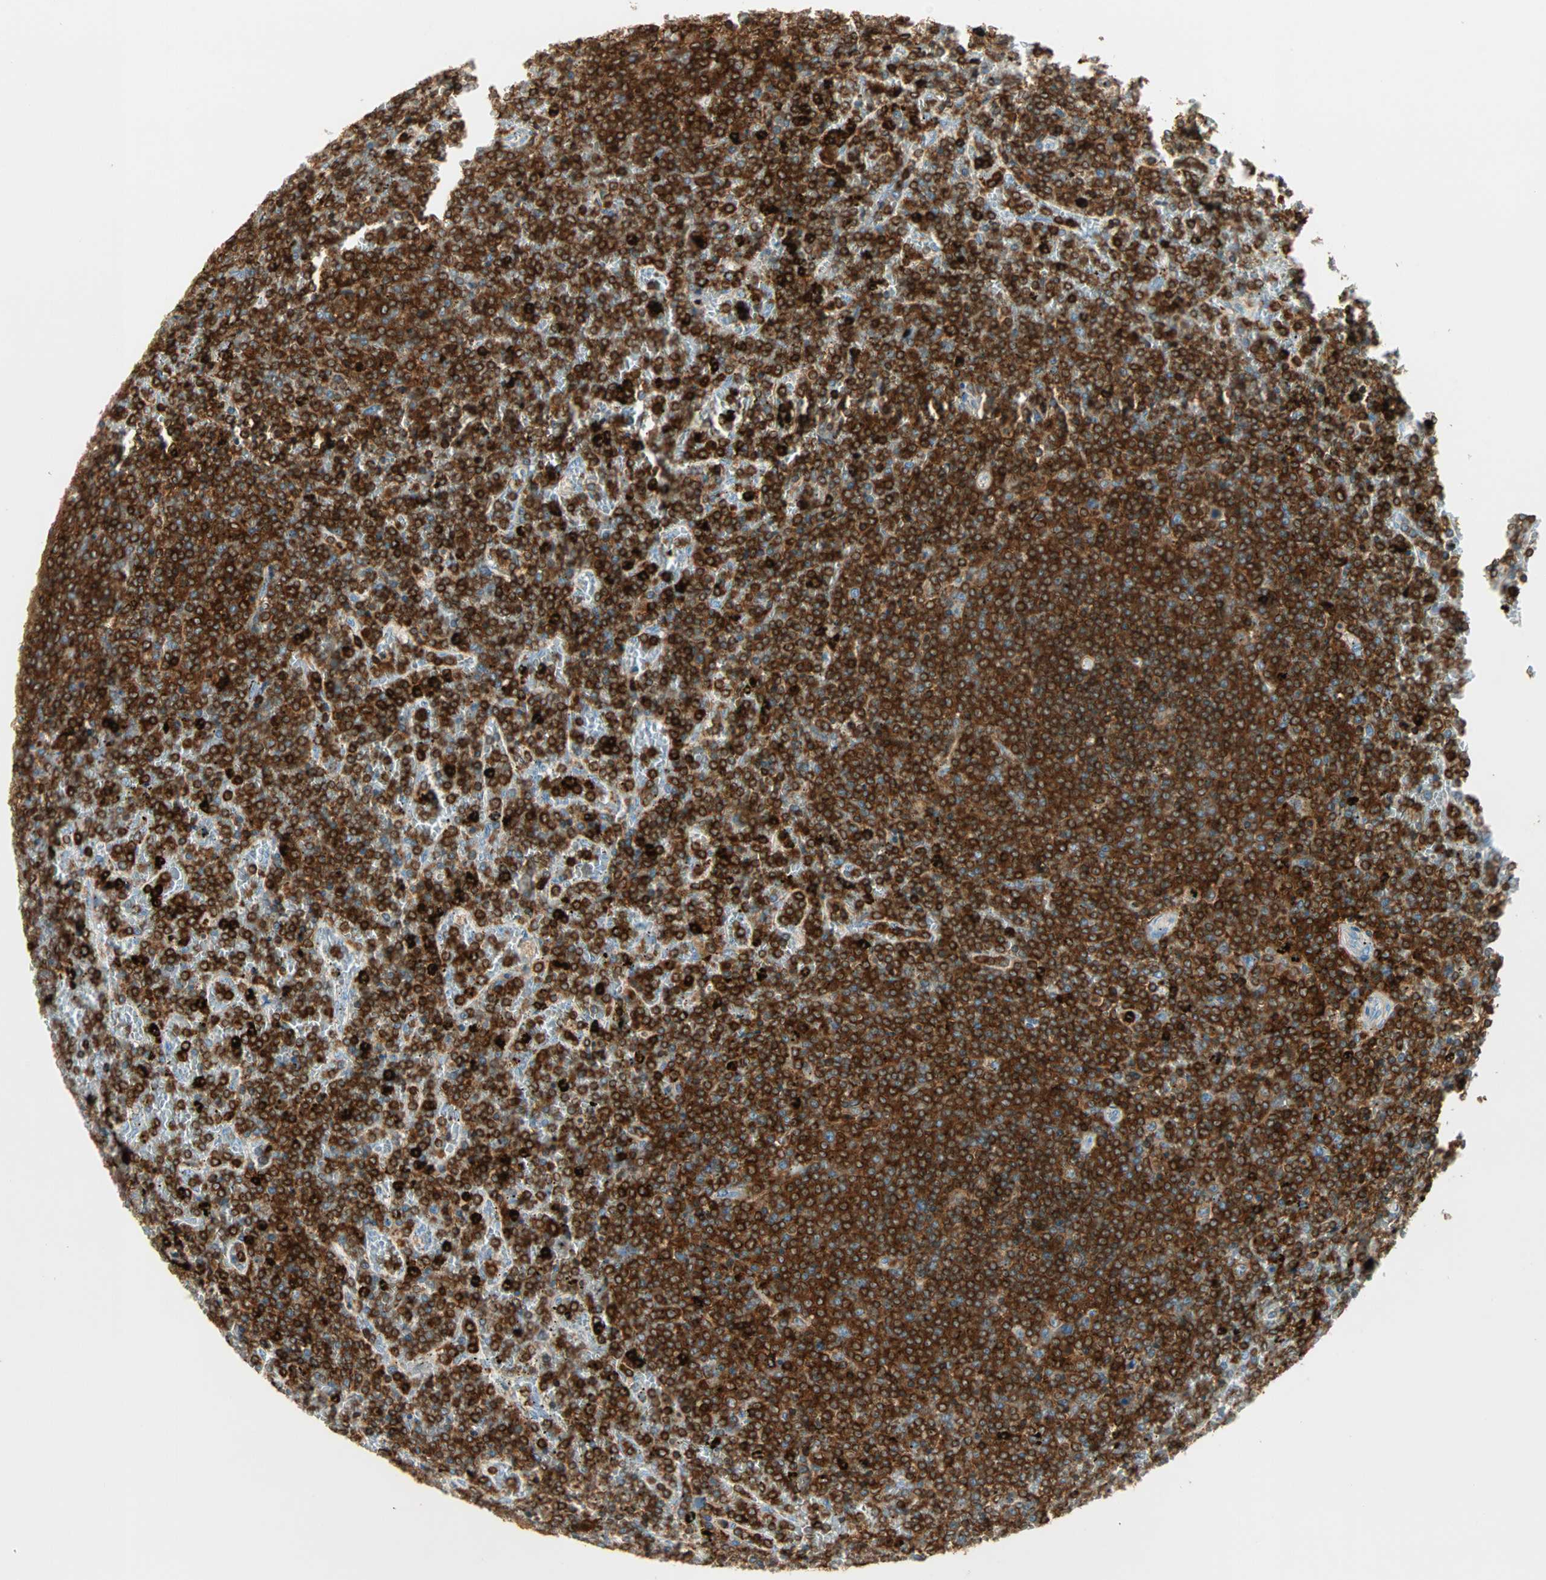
{"staining": {"intensity": "strong", "quantity": ">75%", "location": "cytoplasmic/membranous"}, "tissue": "lymphoma", "cell_type": "Tumor cells", "image_type": "cancer", "snomed": [{"axis": "morphology", "description": "Malignant lymphoma, non-Hodgkin's type, Low grade"}, {"axis": "topography", "description": "Spleen"}], "caption": "A high amount of strong cytoplasmic/membranous positivity is present in approximately >75% of tumor cells in low-grade malignant lymphoma, non-Hodgkin's type tissue.", "gene": "FMNL1", "patient": {"sex": "female", "age": 77}}